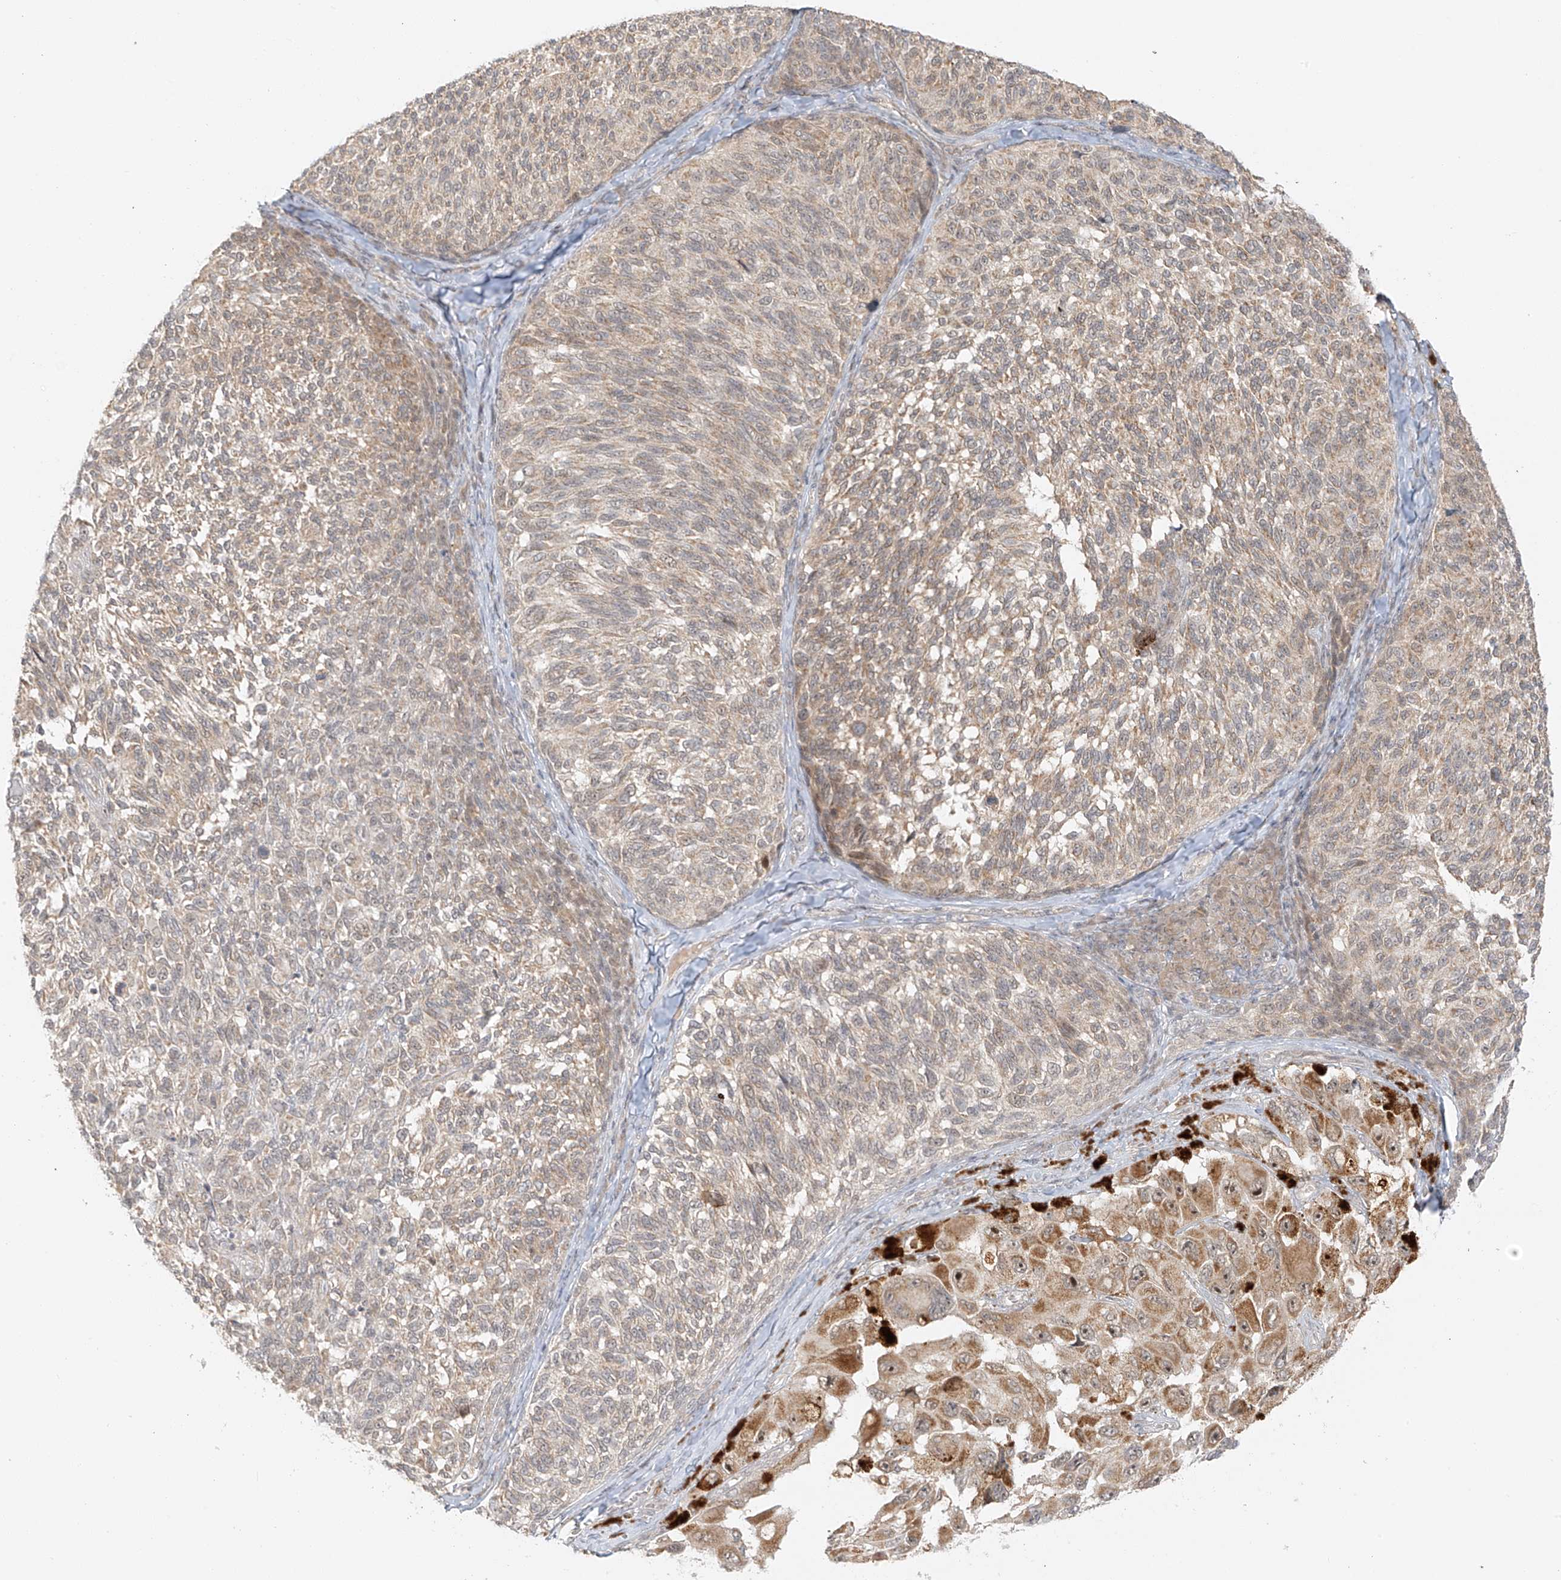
{"staining": {"intensity": "weak", "quantity": ">75%", "location": "cytoplasmic/membranous"}, "tissue": "melanoma", "cell_type": "Tumor cells", "image_type": "cancer", "snomed": [{"axis": "morphology", "description": "Malignant melanoma, NOS"}, {"axis": "topography", "description": "Skin"}], "caption": "Protein expression analysis of human malignant melanoma reveals weak cytoplasmic/membranous expression in approximately >75% of tumor cells.", "gene": "MIPEP", "patient": {"sex": "female", "age": 73}}